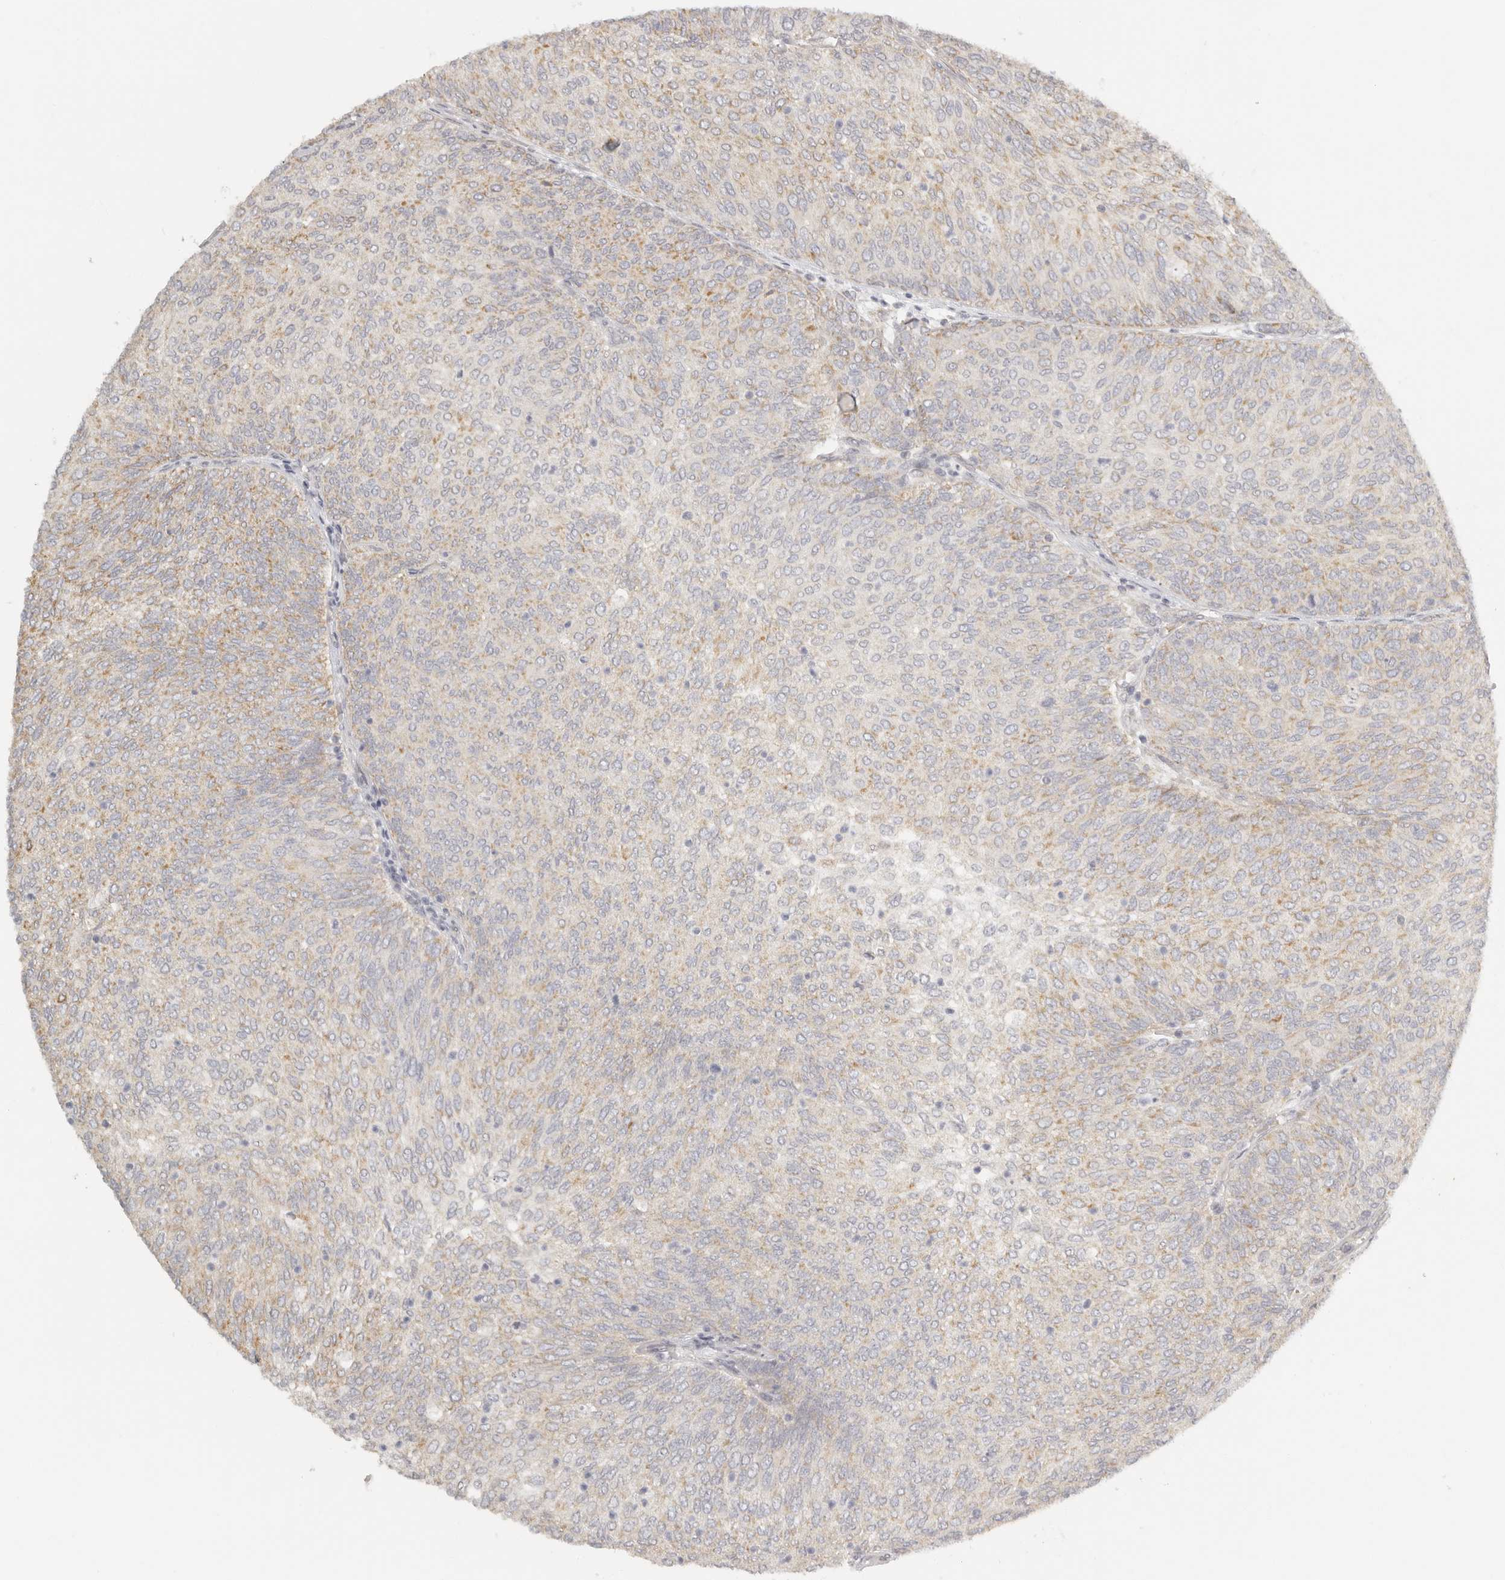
{"staining": {"intensity": "moderate", "quantity": "25%-75%", "location": "cytoplasmic/membranous"}, "tissue": "urothelial cancer", "cell_type": "Tumor cells", "image_type": "cancer", "snomed": [{"axis": "morphology", "description": "Urothelial carcinoma, Low grade"}, {"axis": "topography", "description": "Urinary bladder"}], "caption": "Immunohistochemical staining of urothelial cancer displays medium levels of moderate cytoplasmic/membranous protein expression in approximately 25%-75% of tumor cells. The staining is performed using DAB (3,3'-diaminobenzidine) brown chromogen to label protein expression. The nuclei are counter-stained blue using hematoxylin.", "gene": "KDF1", "patient": {"sex": "female", "age": 79}}